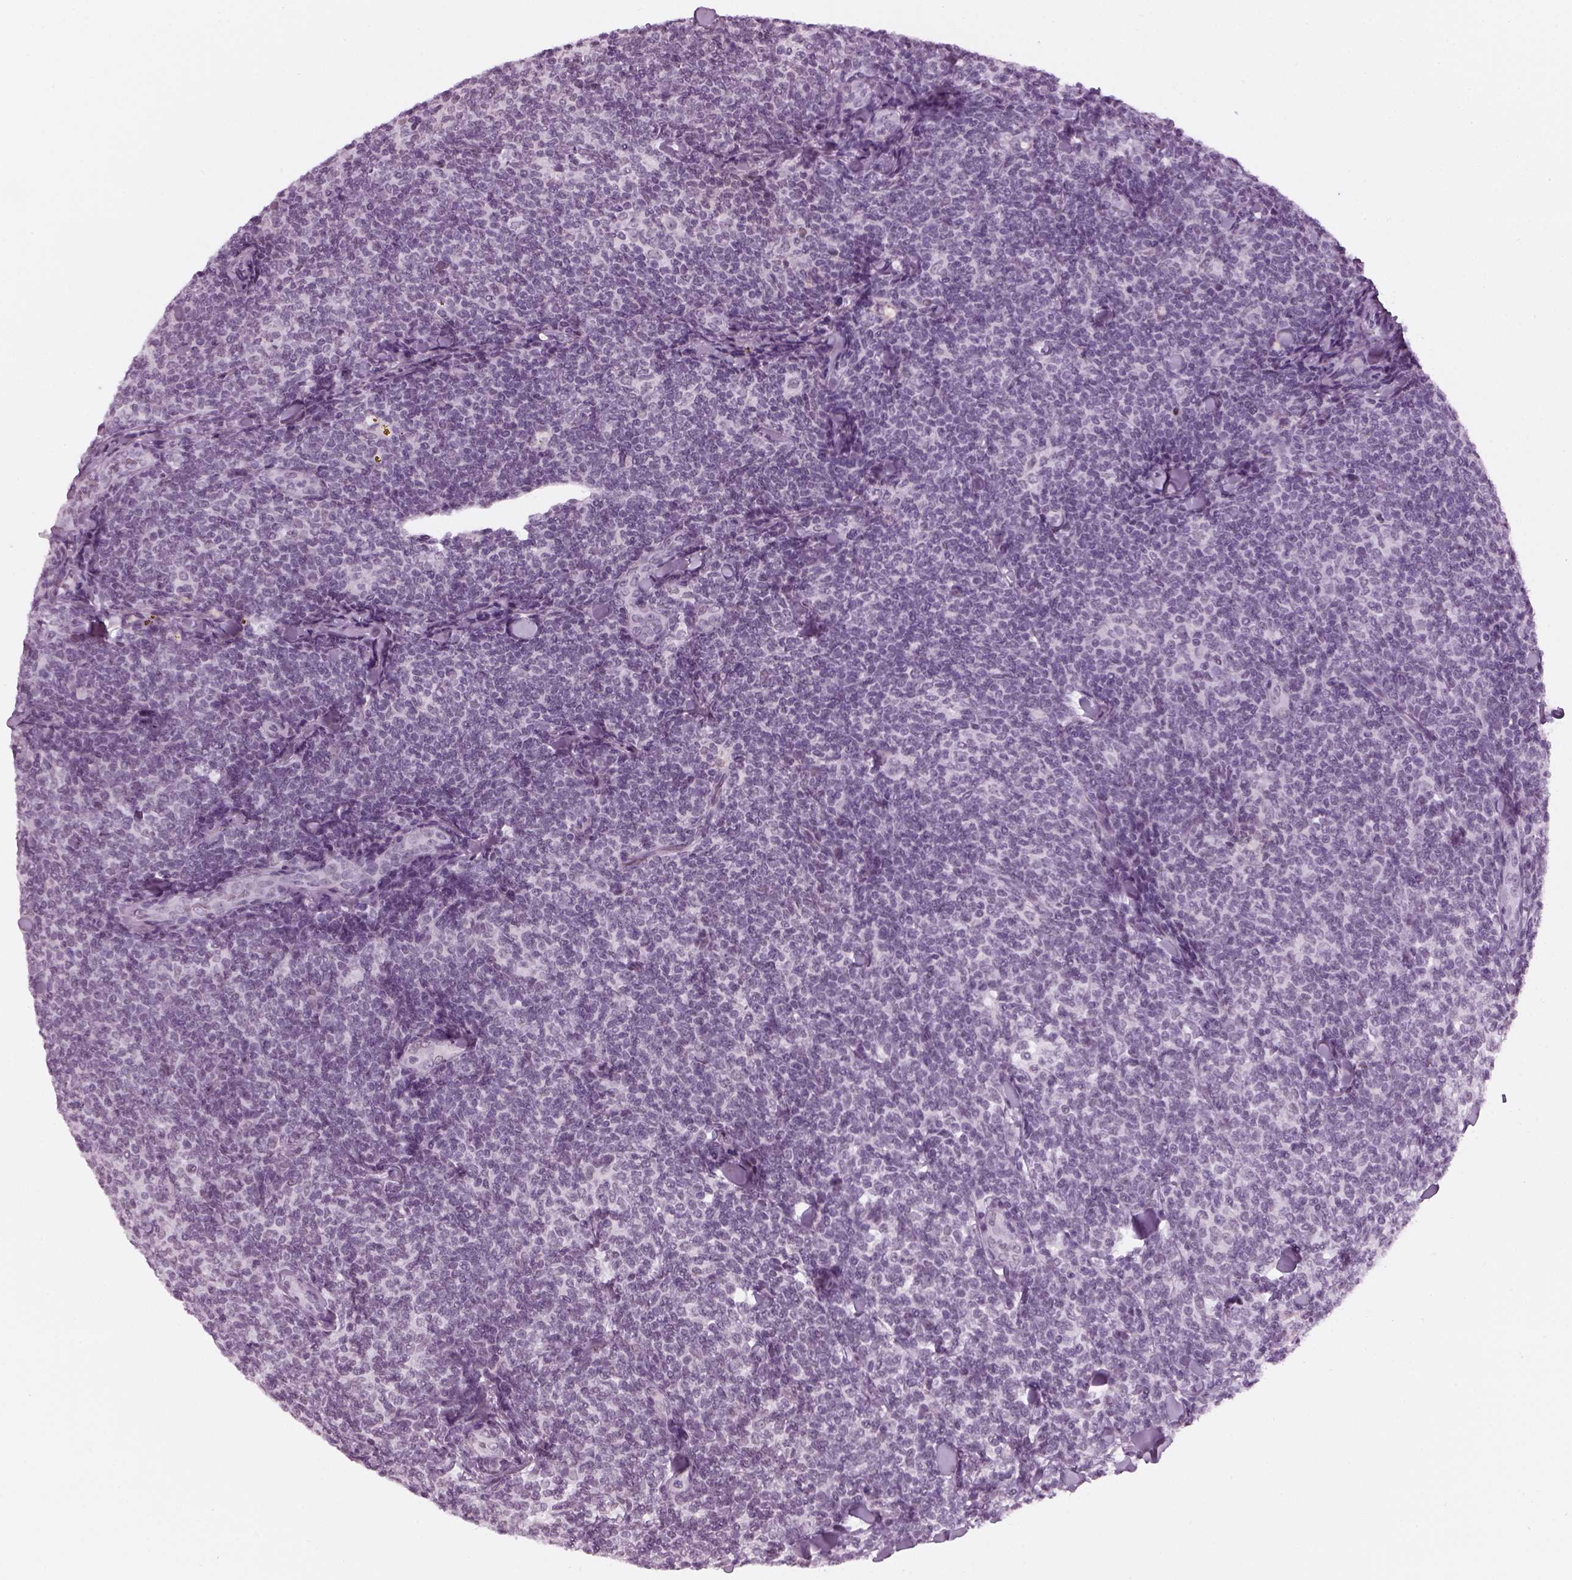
{"staining": {"intensity": "negative", "quantity": "none", "location": "none"}, "tissue": "lymphoma", "cell_type": "Tumor cells", "image_type": "cancer", "snomed": [{"axis": "morphology", "description": "Malignant lymphoma, non-Hodgkin's type, Low grade"}, {"axis": "topography", "description": "Lymph node"}], "caption": "Image shows no protein positivity in tumor cells of lymphoma tissue.", "gene": "KCNG2", "patient": {"sex": "female", "age": 56}}